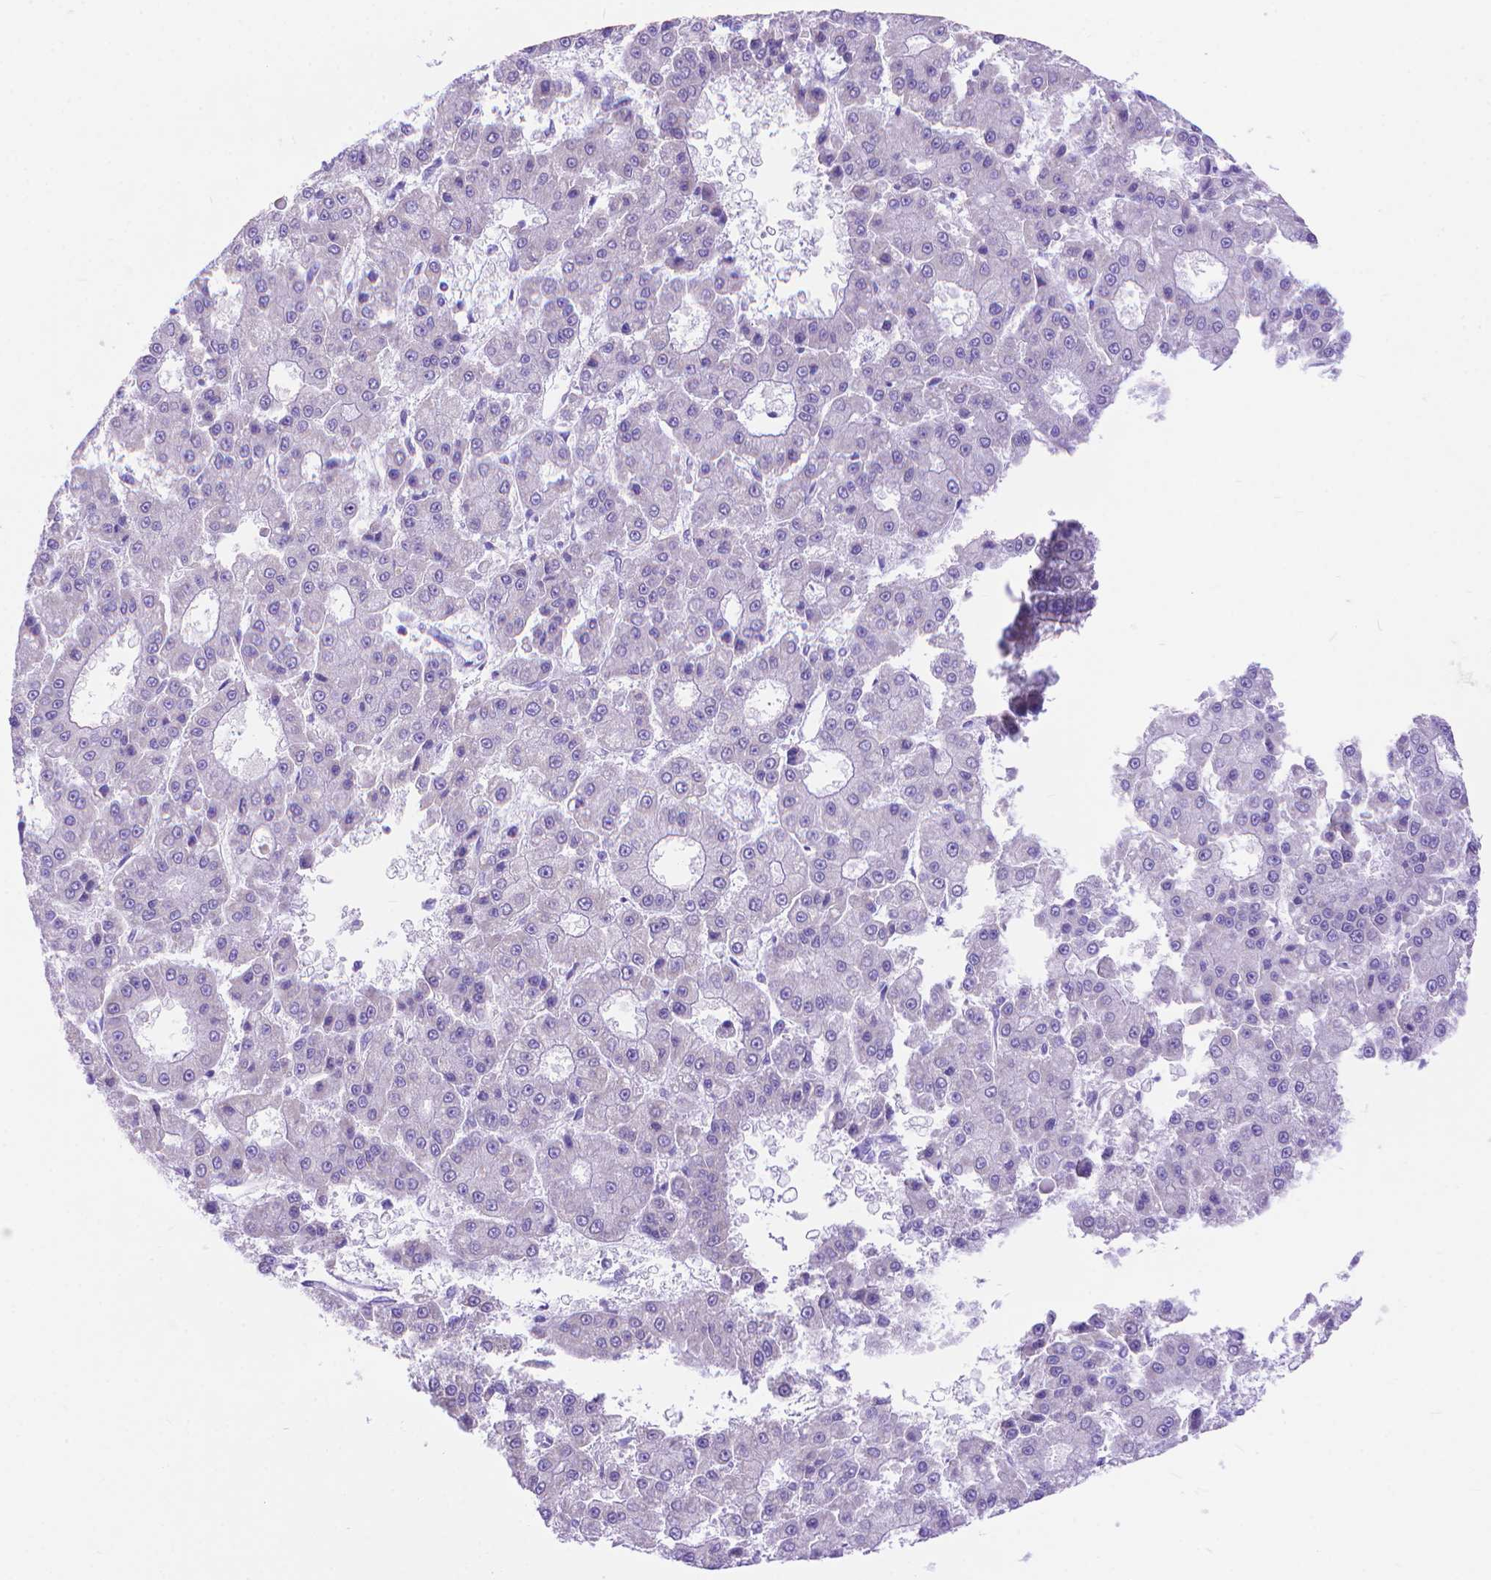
{"staining": {"intensity": "negative", "quantity": "none", "location": "none"}, "tissue": "liver cancer", "cell_type": "Tumor cells", "image_type": "cancer", "snomed": [{"axis": "morphology", "description": "Carcinoma, Hepatocellular, NOS"}, {"axis": "topography", "description": "Liver"}], "caption": "Immunohistochemistry micrograph of neoplastic tissue: human liver cancer (hepatocellular carcinoma) stained with DAB (3,3'-diaminobenzidine) exhibits no significant protein positivity in tumor cells.", "gene": "DHRS2", "patient": {"sex": "male", "age": 70}}